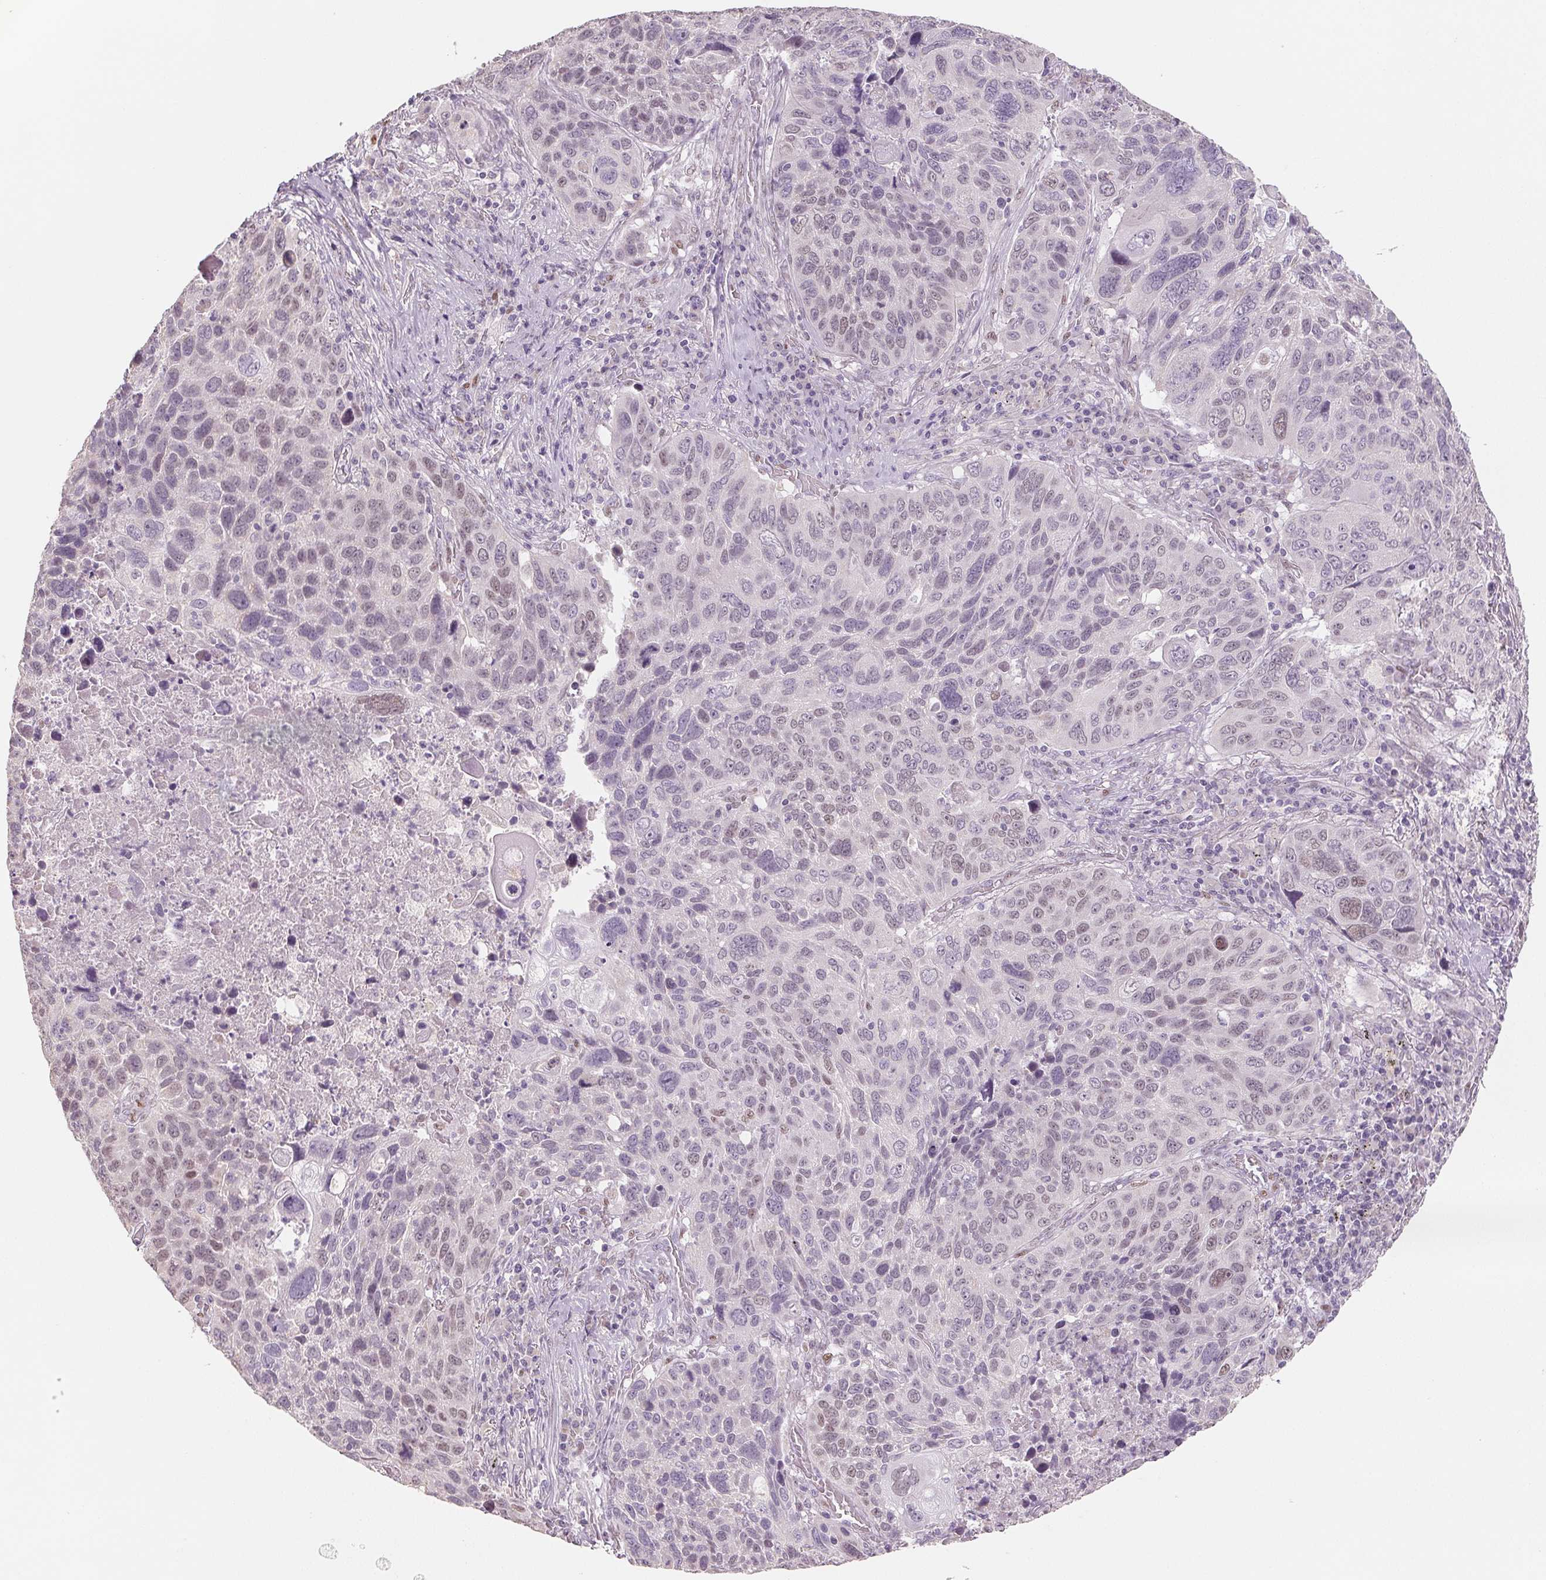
{"staining": {"intensity": "weak", "quantity": "25%-75%", "location": "nuclear"}, "tissue": "lung cancer", "cell_type": "Tumor cells", "image_type": "cancer", "snomed": [{"axis": "morphology", "description": "Squamous cell carcinoma, NOS"}, {"axis": "topography", "description": "Lung"}], "caption": "Weak nuclear expression for a protein is present in about 25%-75% of tumor cells of lung cancer using immunohistochemistry (IHC).", "gene": "SMARCD3", "patient": {"sex": "male", "age": 68}}